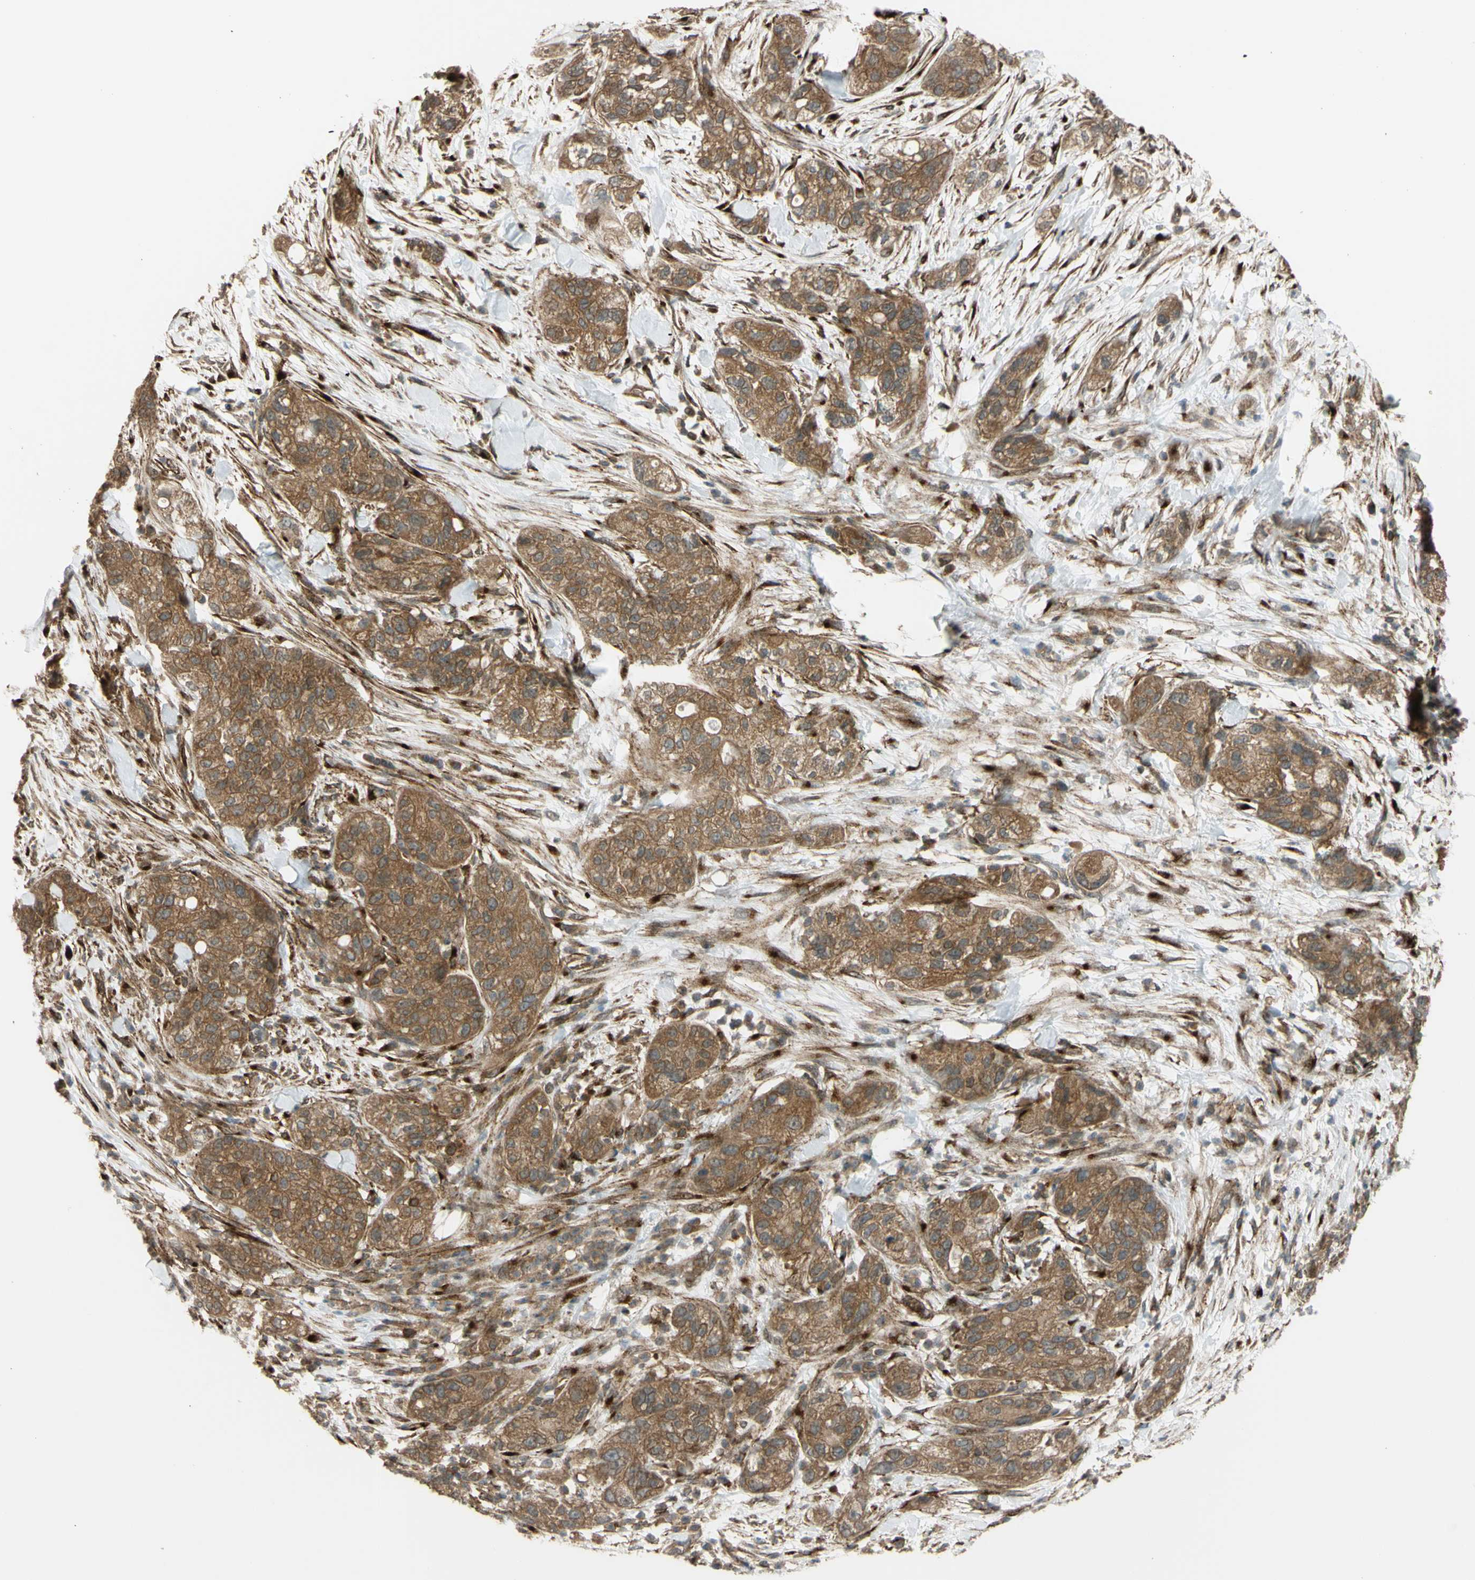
{"staining": {"intensity": "moderate", "quantity": ">75%", "location": "cytoplasmic/membranous"}, "tissue": "pancreatic cancer", "cell_type": "Tumor cells", "image_type": "cancer", "snomed": [{"axis": "morphology", "description": "Adenocarcinoma, NOS"}, {"axis": "topography", "description": "Pancreas"}], "caption": "Immunohistochemical staining of adenocarcinoma (pancreatic) demonstrates moderate cytoplasmic/membranous protein staining in about >75% of tumor cells.", "gene": "FLII", "patient": {"sex": "female", "age": 78}}